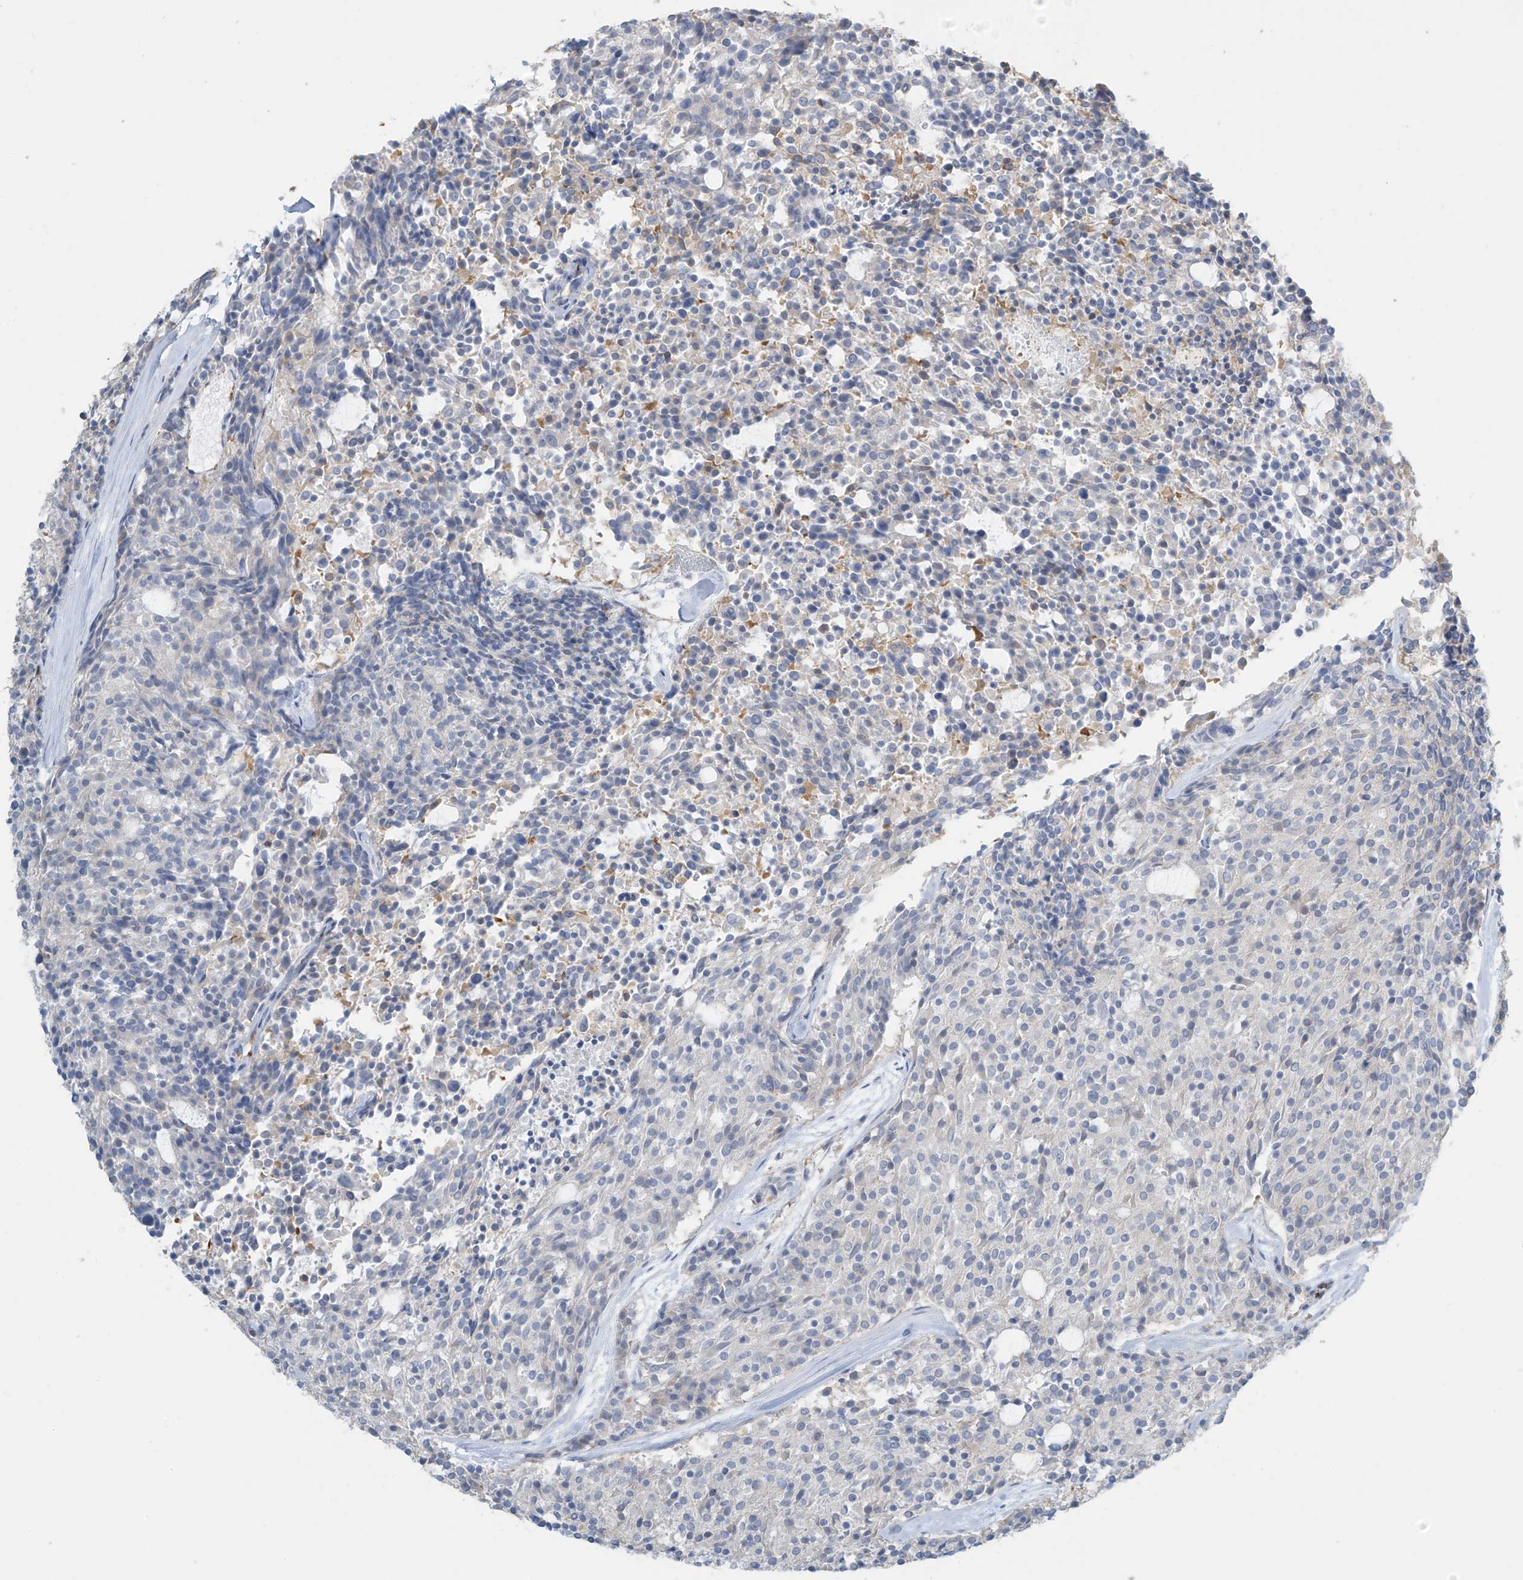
{"staining": {"intensity": "negative", "quantity": "none", "location": "none"}, "tissue": "carcinoid", "cell_type": "Tumor cells", "image_type": "cancer", "snomed": [{"axis": "morphology", "description": "Carcinoid, malignant, NOS"}, {"axis": "topography", "description": "Pancreas"}], "caption": "Immunohistochemical staining of human carcinoid (malignant) demonstrates no significant expression in tumor cells.", "gene": "ZNF846", "patient": {"sex": "female", "age": 54}}